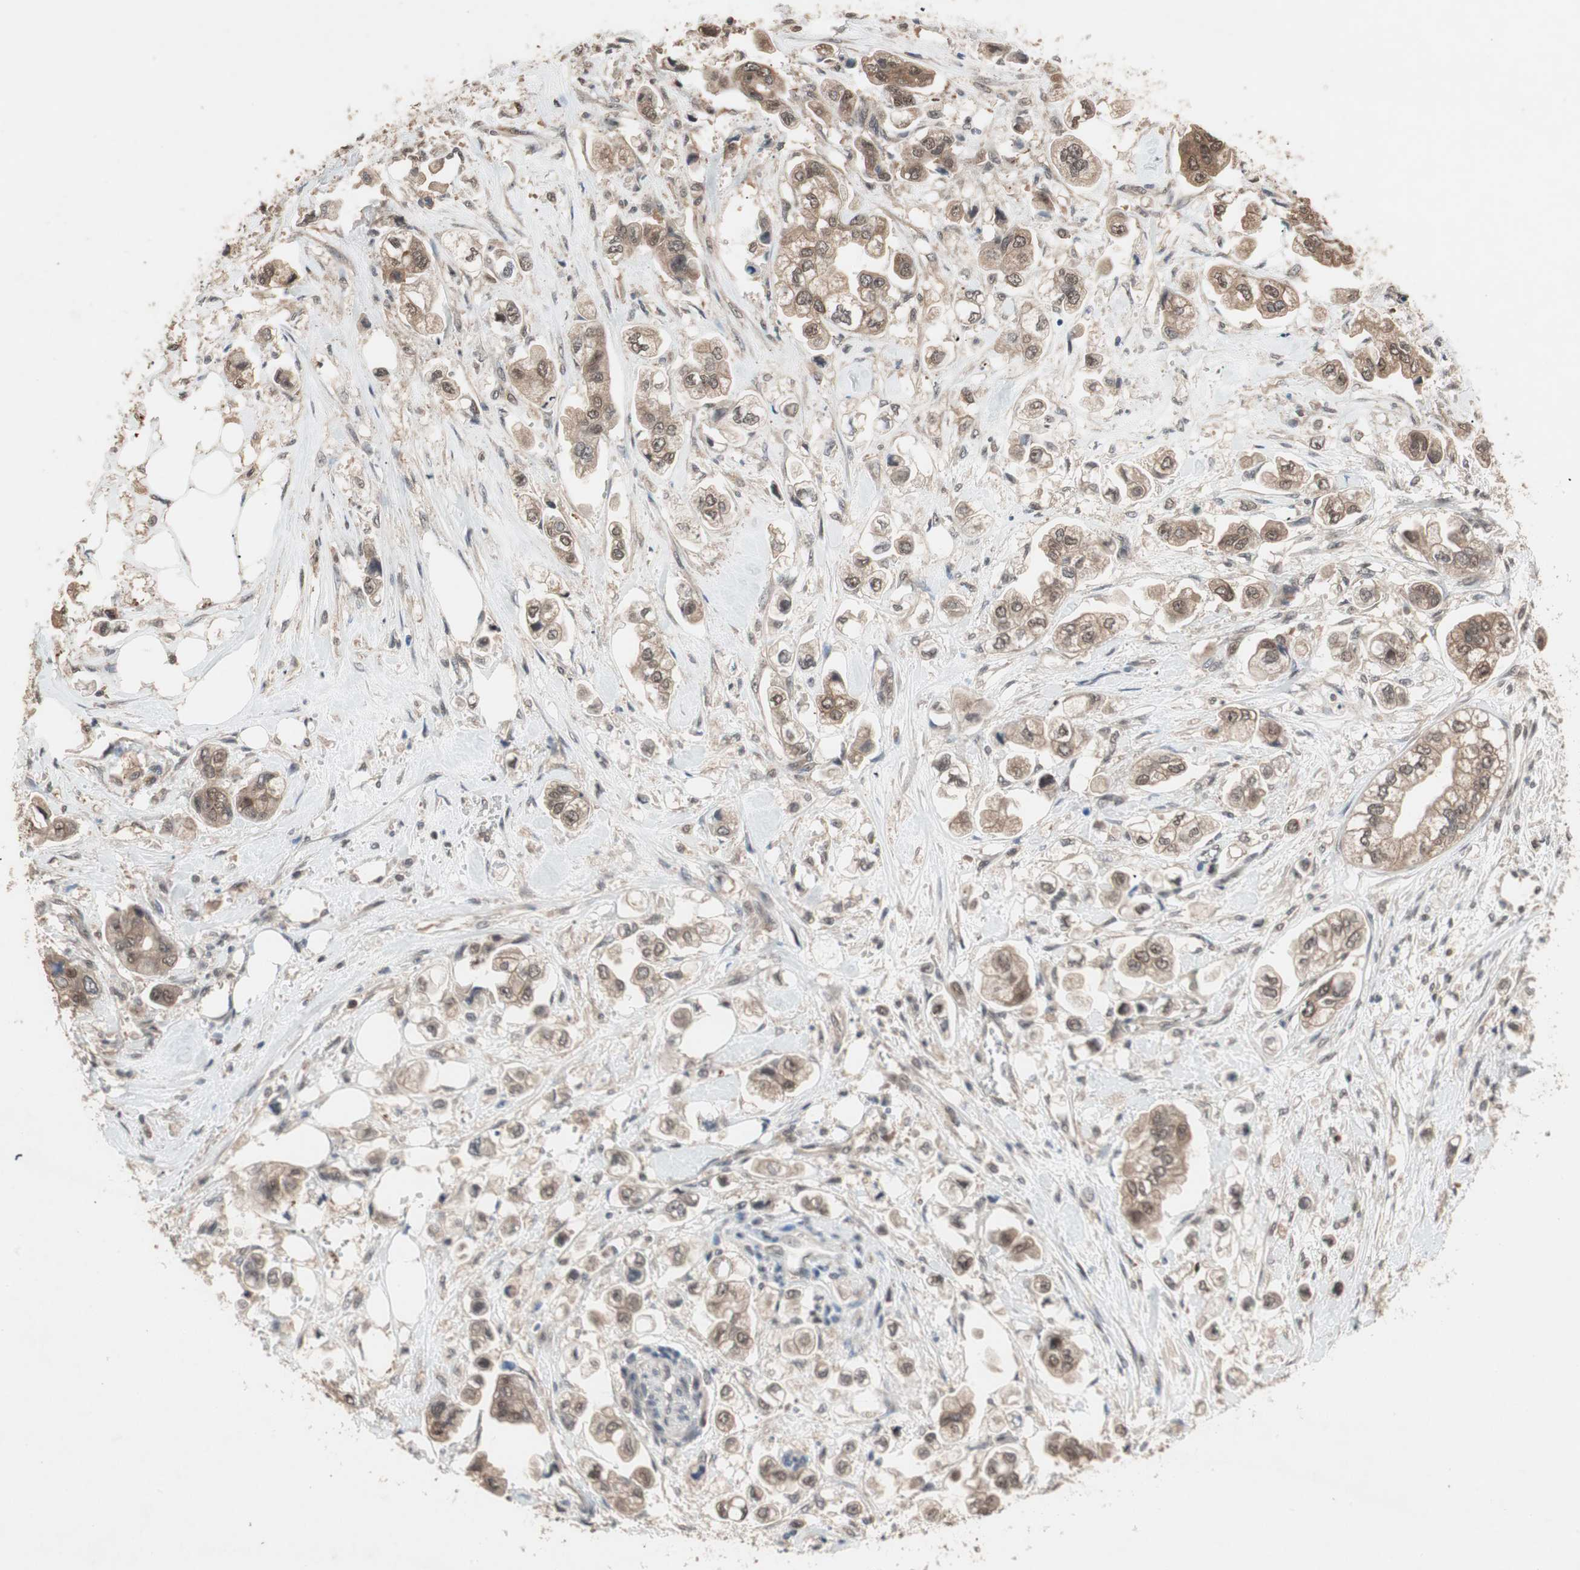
{"staining": {"intensity": "moderate", "quantity": ">75%", "location": "cytoplasmic/membranous,nuclear"}, "tissue": "stomach cancer", "cell_type": "Tumor cells", "image_type": "cancer", "snomed": [{"axis": "morphology", "description": "Adenocarcinoma, NOS"}, {"axis": "topography", "description": "Stomach"}], "caption": "DAB (3,3'-diaminobenzidine) immunohistochemical staining of adenocarcinoma (stomach) shows moderate cytoplasmic/membranous and nuclear protein expression in about >75% of tumor cells. (brown staining indicates protein expression, while blue staining denotes nuclei).", "gene": "GART", "patient": {"sex": "male", "age": 62}}